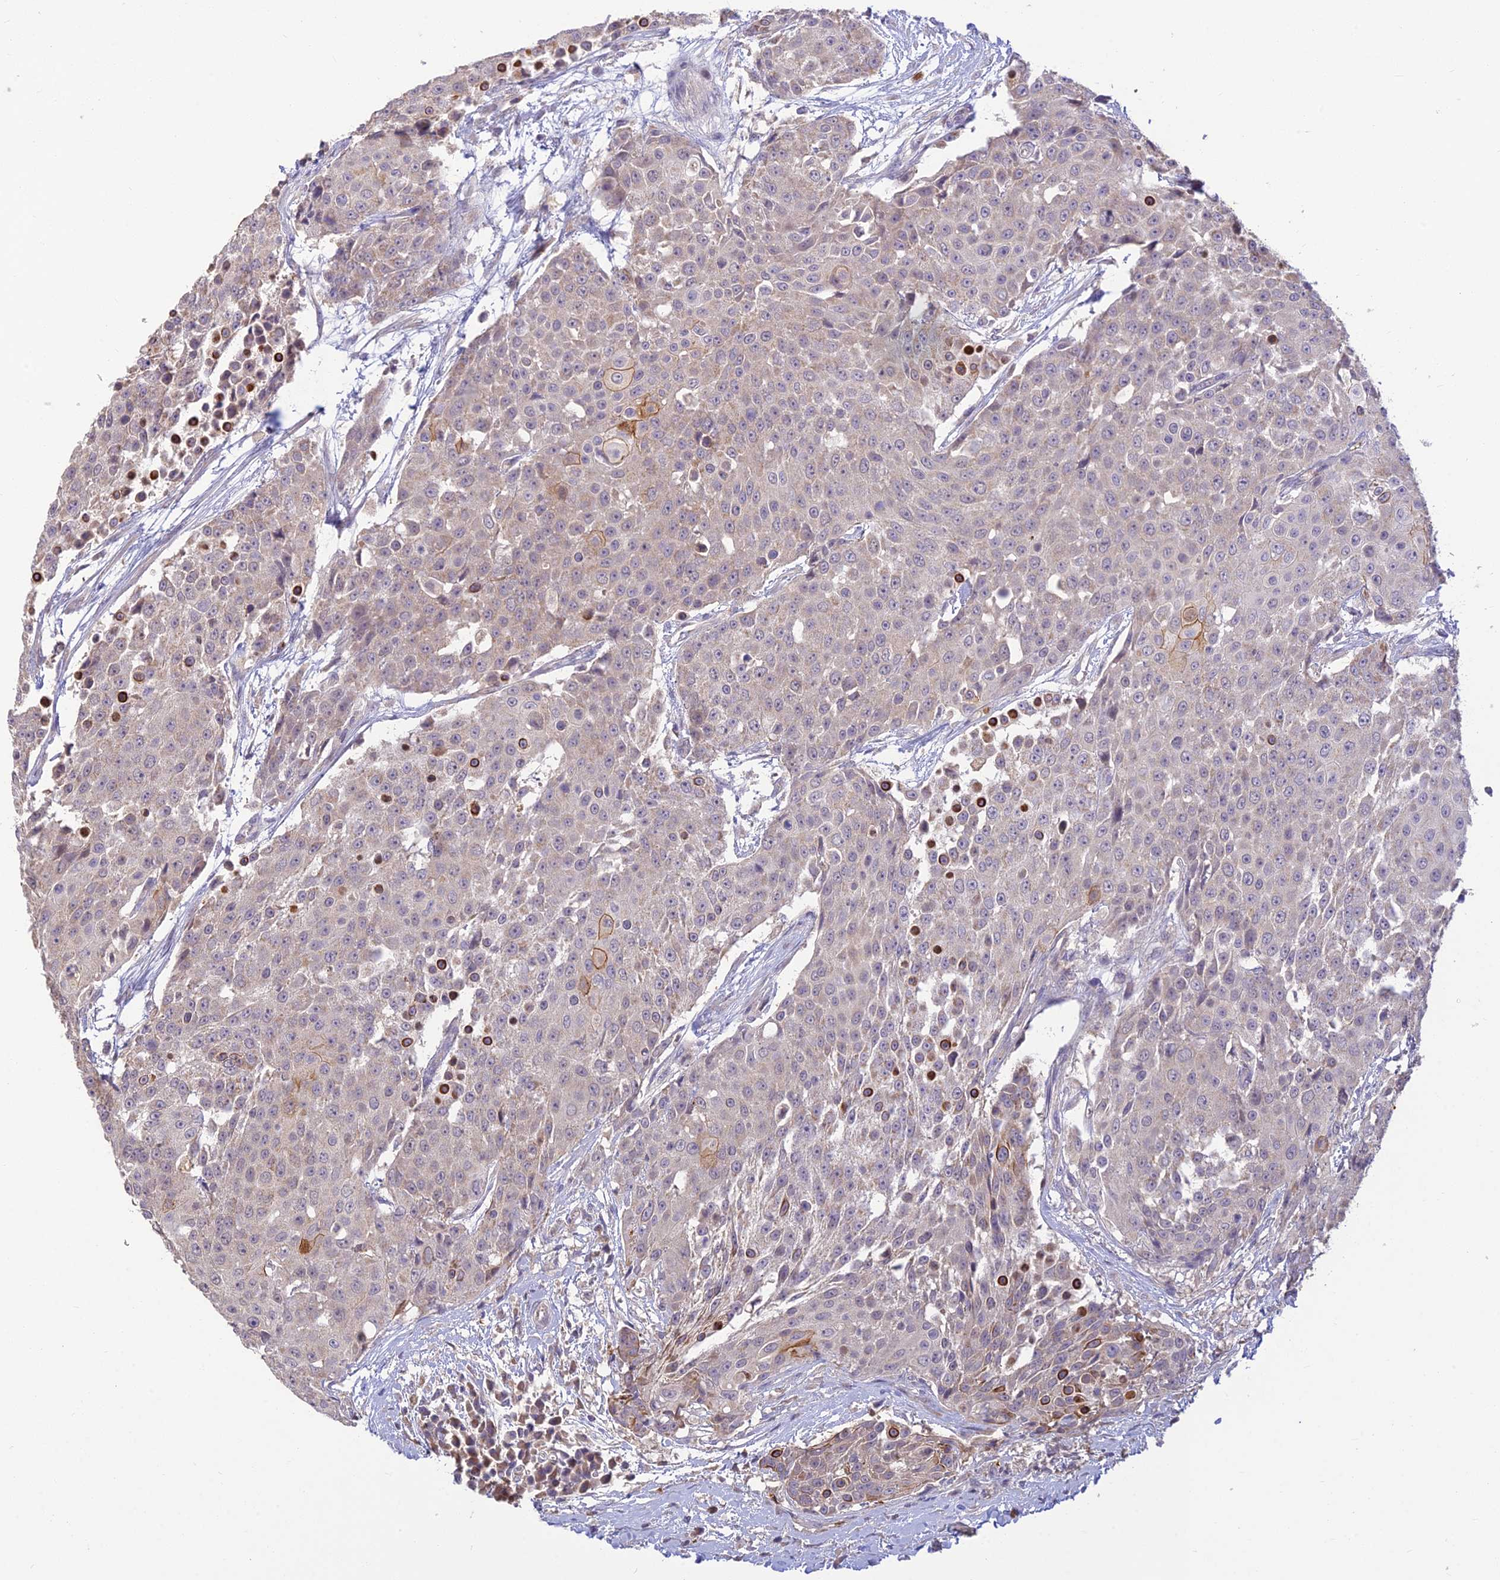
{"staining": {"intensity": "negative", "quantity": "none", "location": "none"}, "tissue": "urothelial cancer", "cell_type": "Tumor cells", "image_type": "cancer", "snomed": [{"axis": "morphology", "description": "Urothelial carcinoma, High grade"}, {"axis": "topography", "description": "Urinary bladder"}], "caption": "Urothelial cancer was stained to show a protein in brown. There is no significant positivity in tumor cells. (DAB (3,3'-diaminobenzidine) IHC visualized using brightfield microscopy, high magnification).", "gene": "ASPDH", "patient": {"sex": "female", "age": 63}}